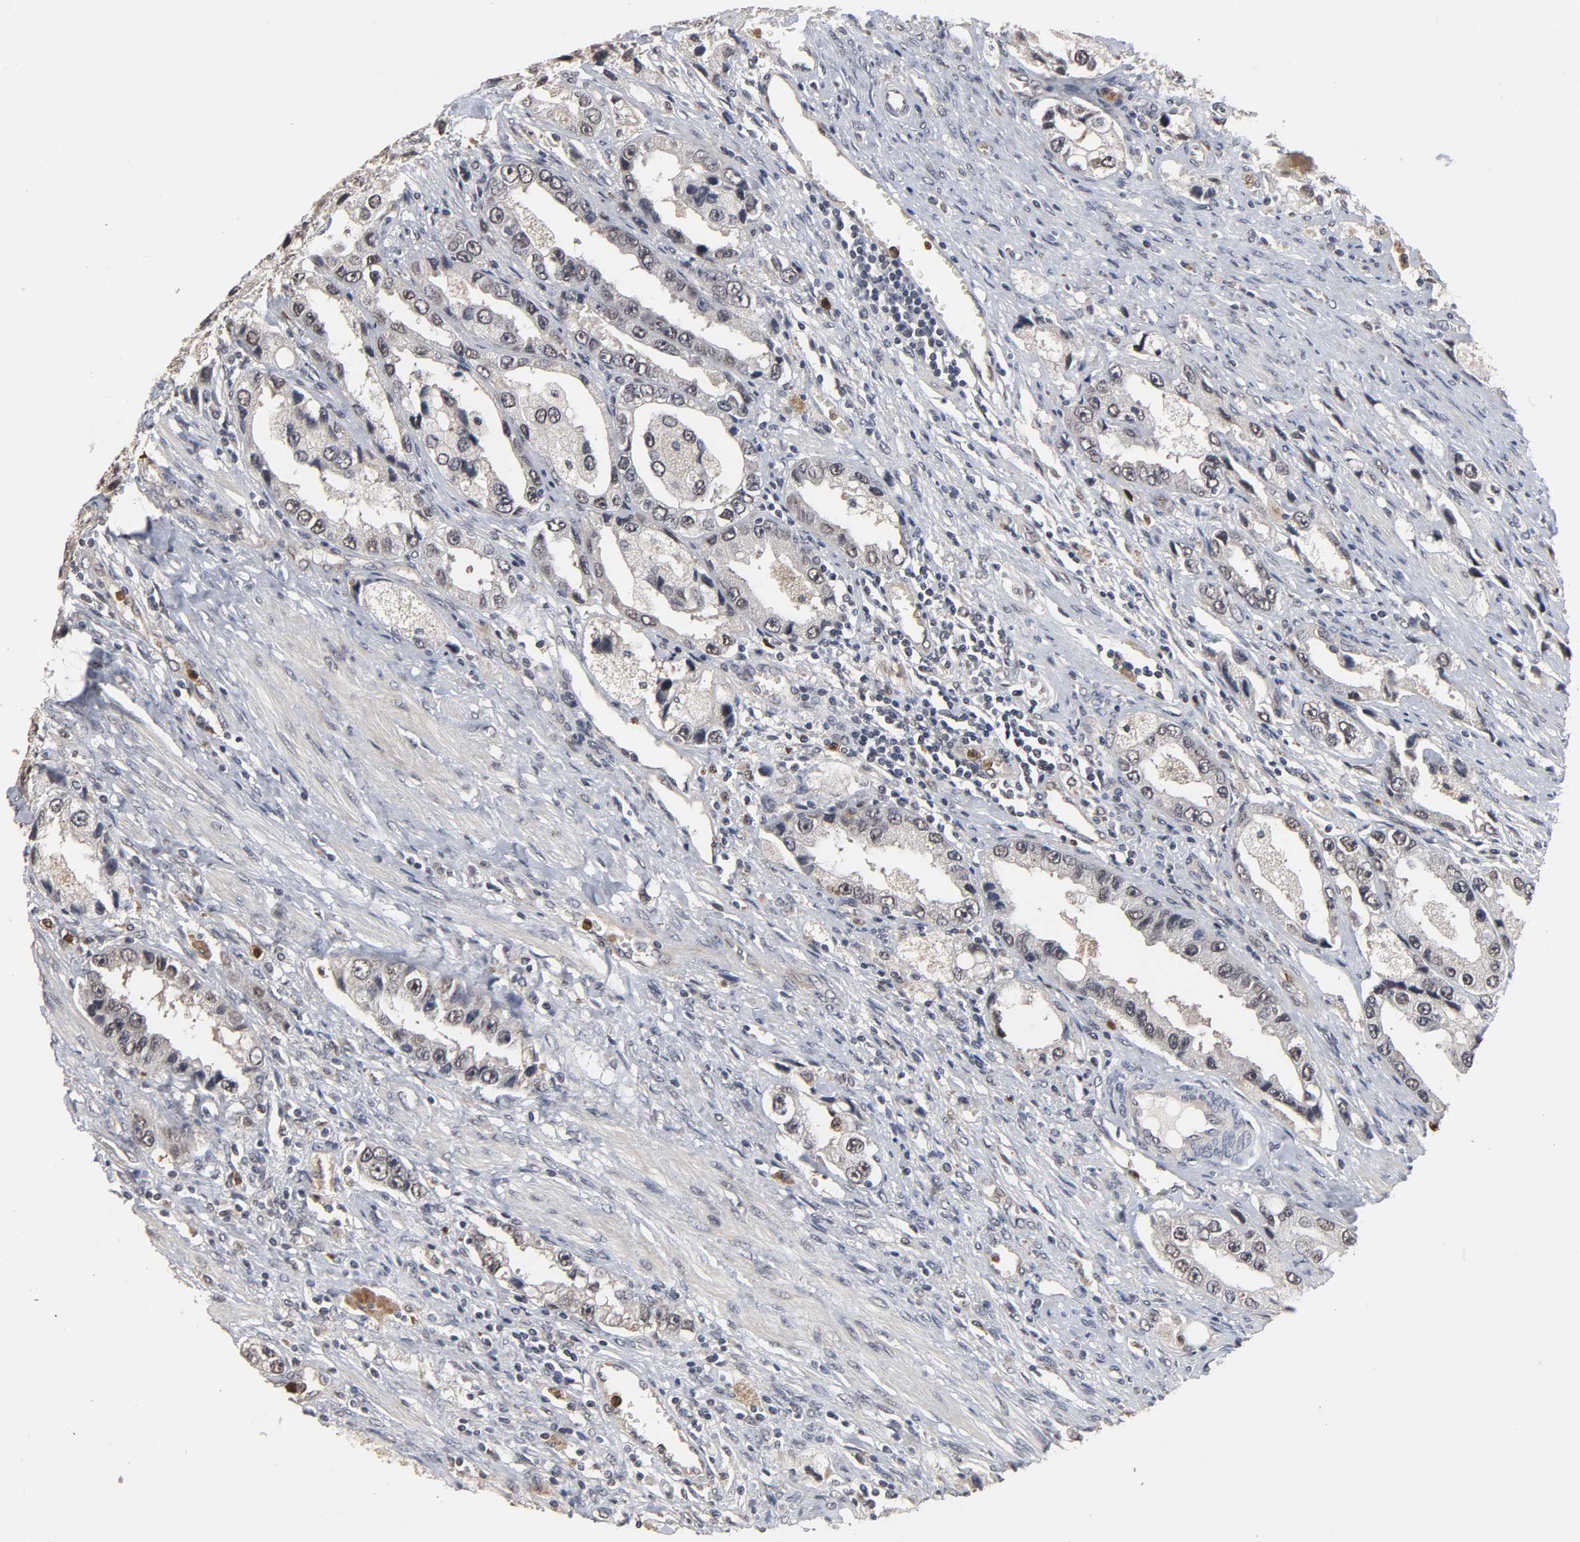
{"staining": {"intensity": "negative", "quantity": "none", "location": "none"}, "tissue": "prostate cancer", "cell_type": "Tumor cells", "image_type": "cancer", "snomed": [{"axis": "morphology", "description": "Adenocarcinoma, High grade"}, {"axis": "topography", "description": "Prostate"}], "caption": "Immunohistochemistry histopathology image of human prostate cancer stained for a protein (brown), which exhibits no positivity in tumor cells.", "gene": "RTL5", "patient": {"sex": "male", "age": 63}}